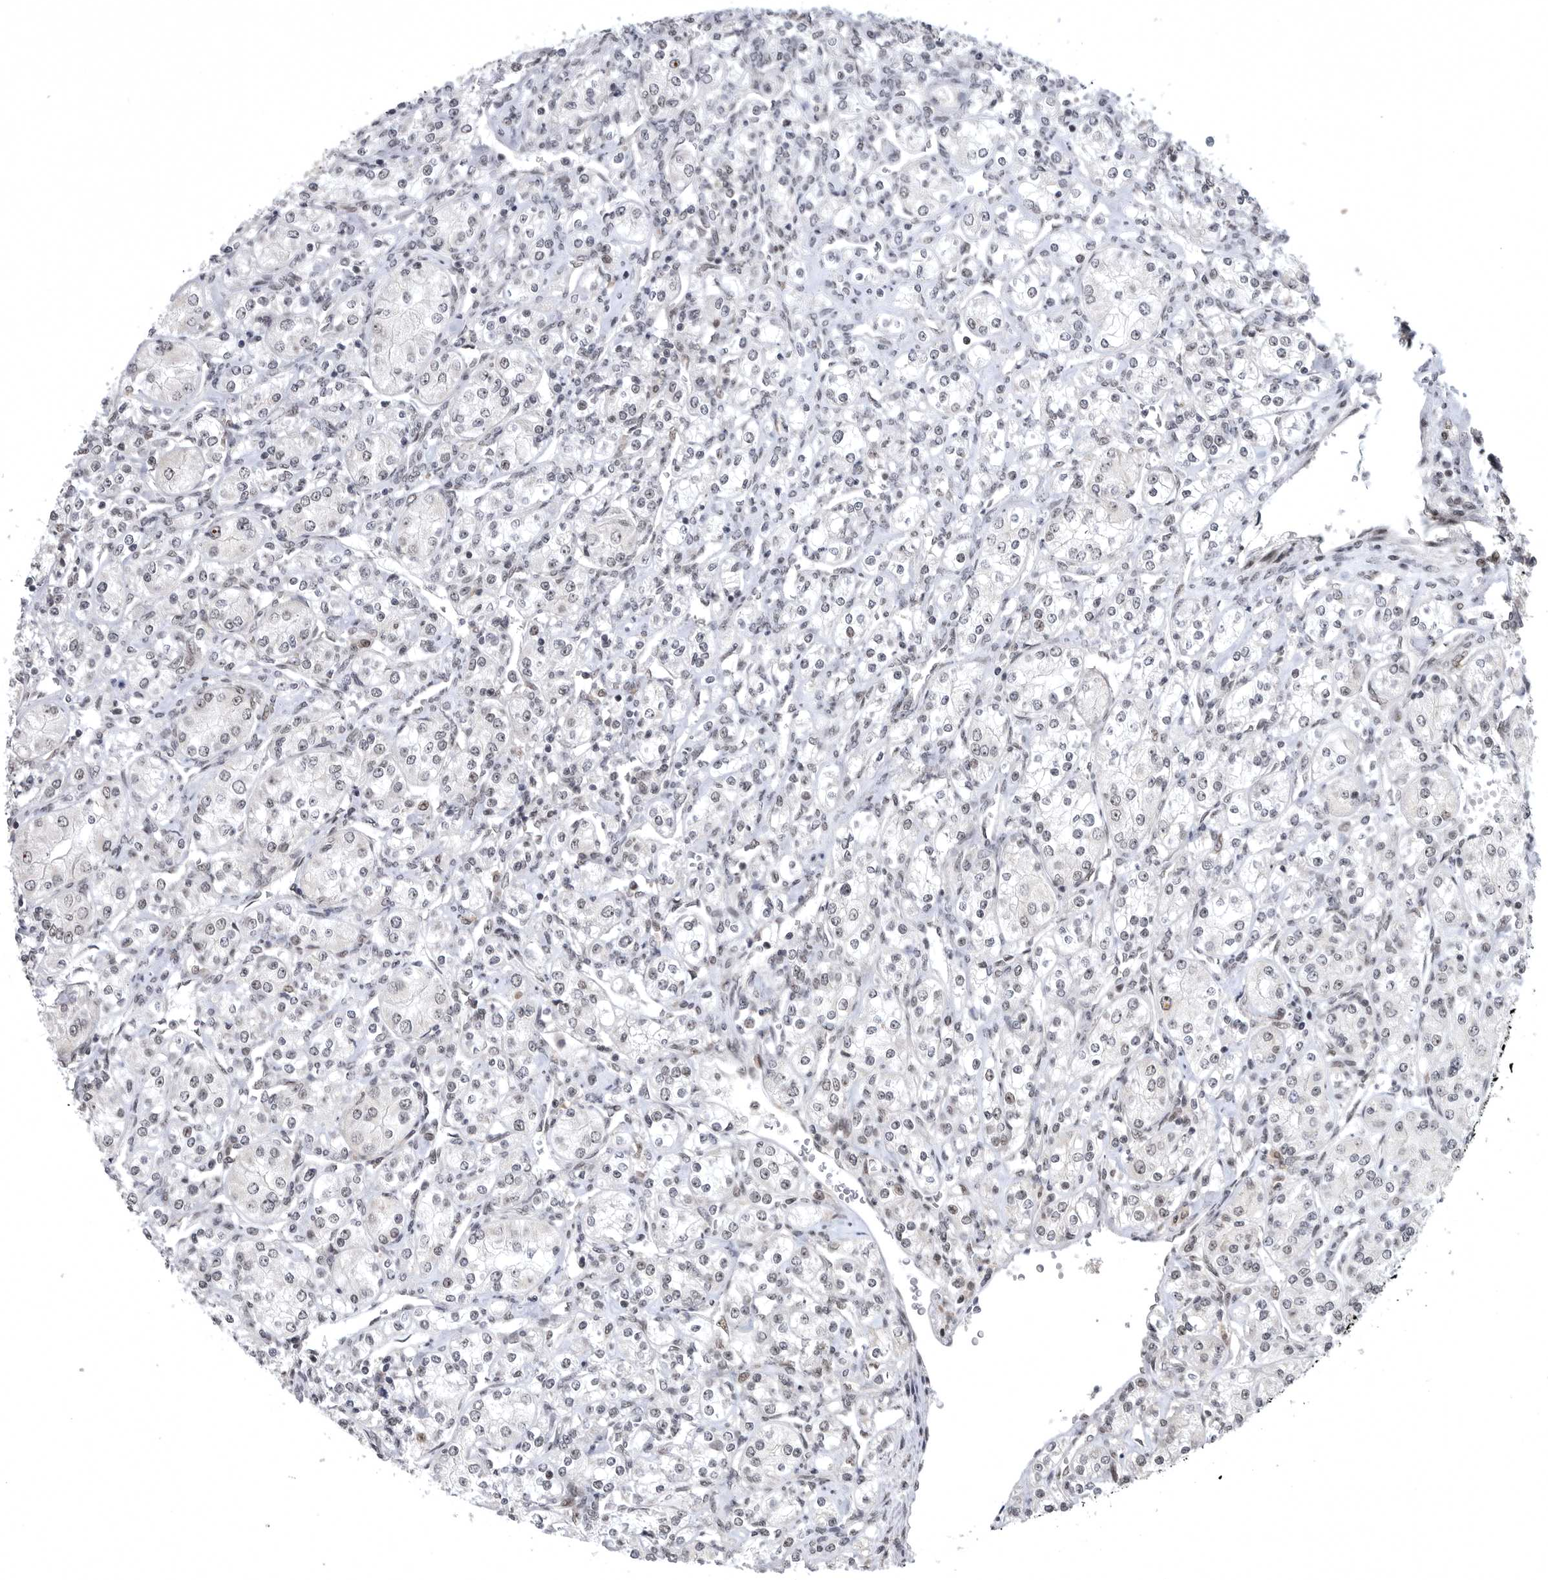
{"staining": {"intensity": "negative", "quantity": "none", "location": "none"}, "tissue": "renal cancer", "cell_type": "Tumor cells", "image_type": "cancer", "snomed": [{"axis": "morphology", "description": "Adenocarcinoma, NOS"}, {"axis": "topography", "description": "Kidney"}], "caption": "Immunohistochemistry of renal cancer displays no expression in tumor cells. (DAB immunohistochemistry visualized using brightfield microscopy, high magnification).", "gene": "ZNF830", "patient": {"sex": "male", "age": 77}}